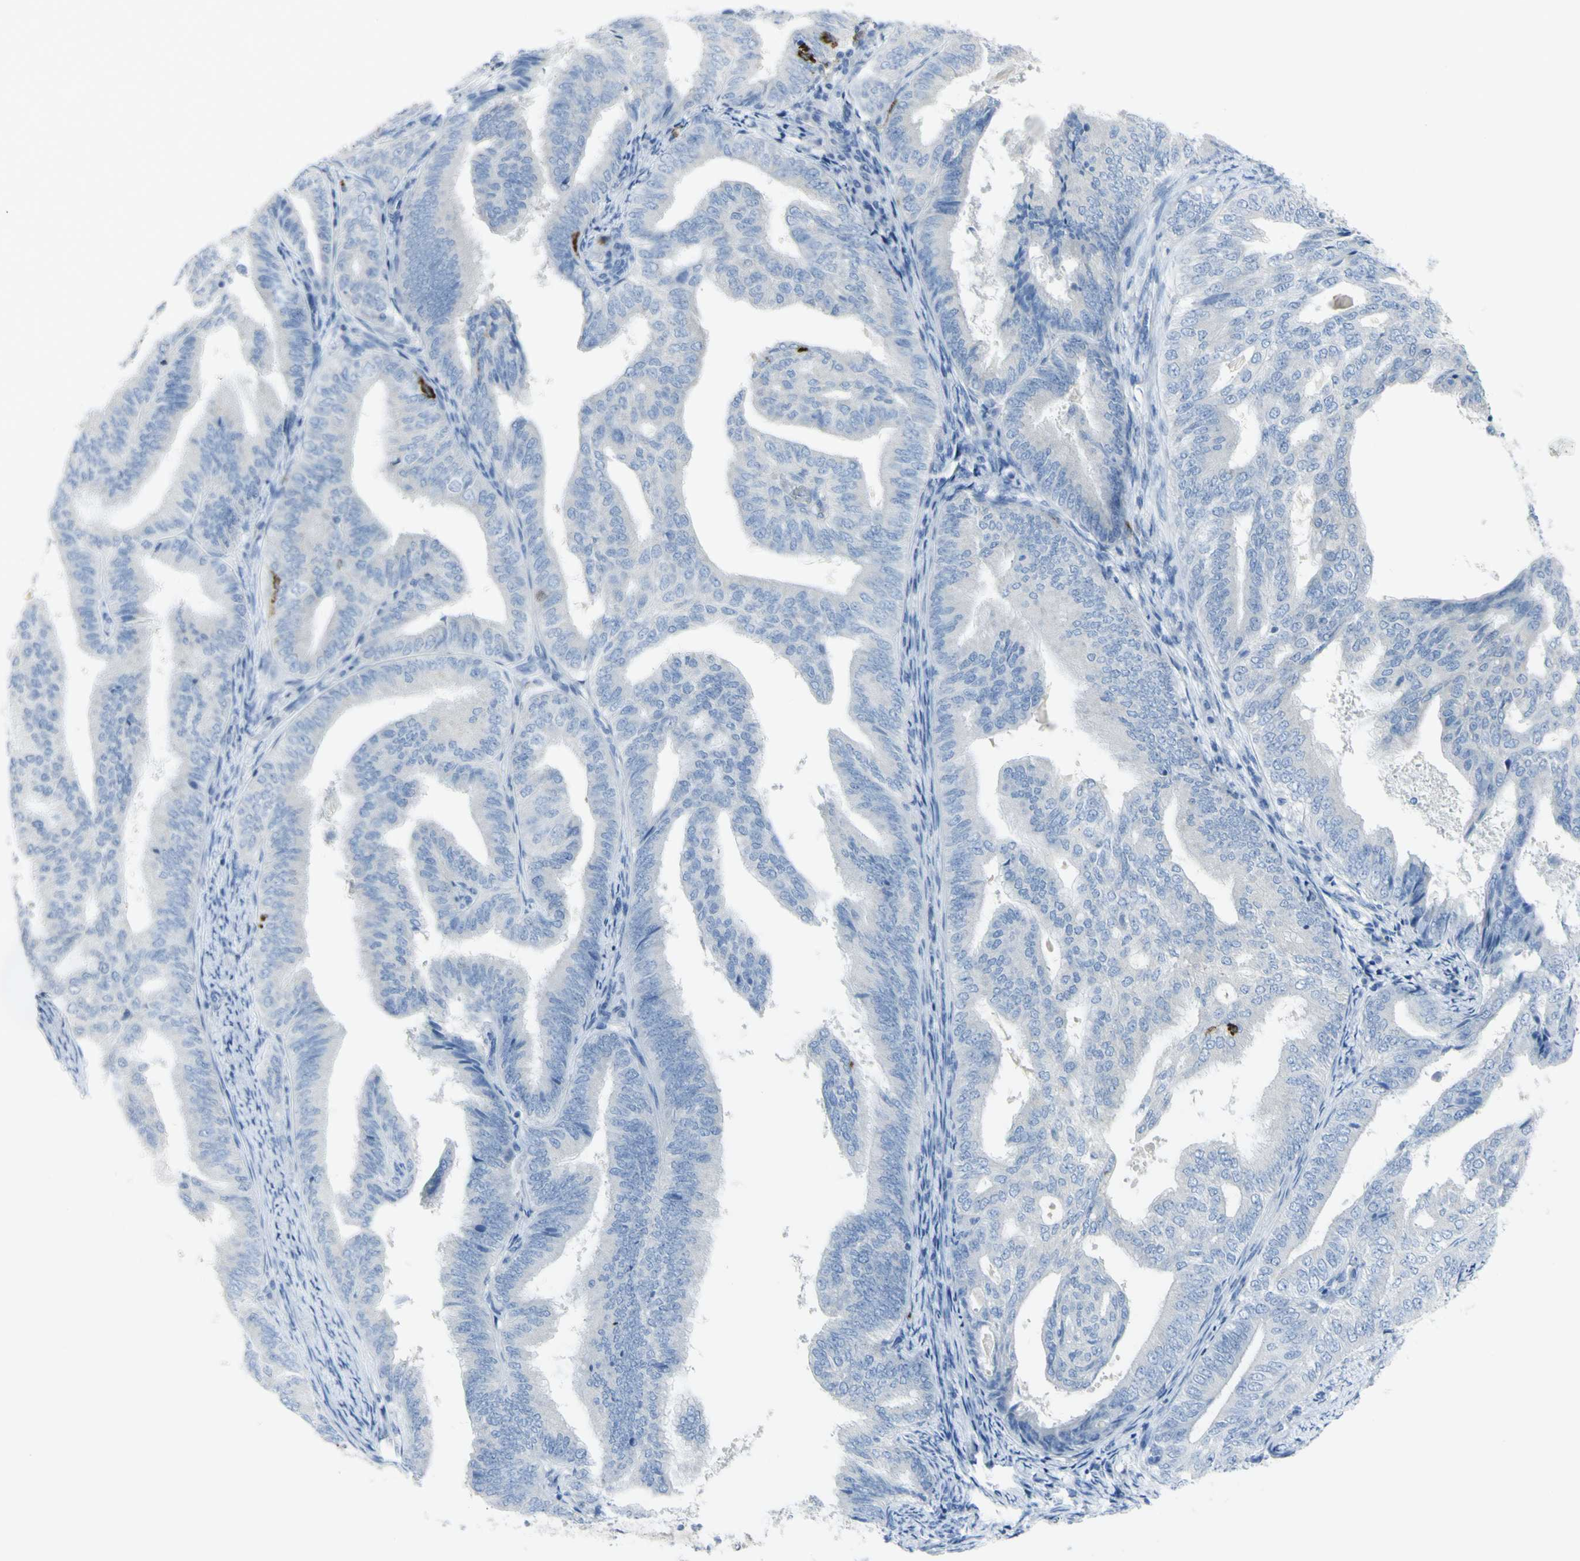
{"staining": {"intensity": "negative", "quantity": "none", "location": "none"}, "tissue": "endometrial cancer", "cell_type": "Tumor cells", "image_type": "cancer", "snomed": [{"axis": "morphology", "description": "Adenocarcinoma, NOS"}, {"axis": "topography", "description": "Endometrium"}], "caption": "The image displays no staining of tumor cells in endometrial cancer (adenocarcinoma).", "gene": "CD207", "patient": {"sex": "female", "age": 58}}